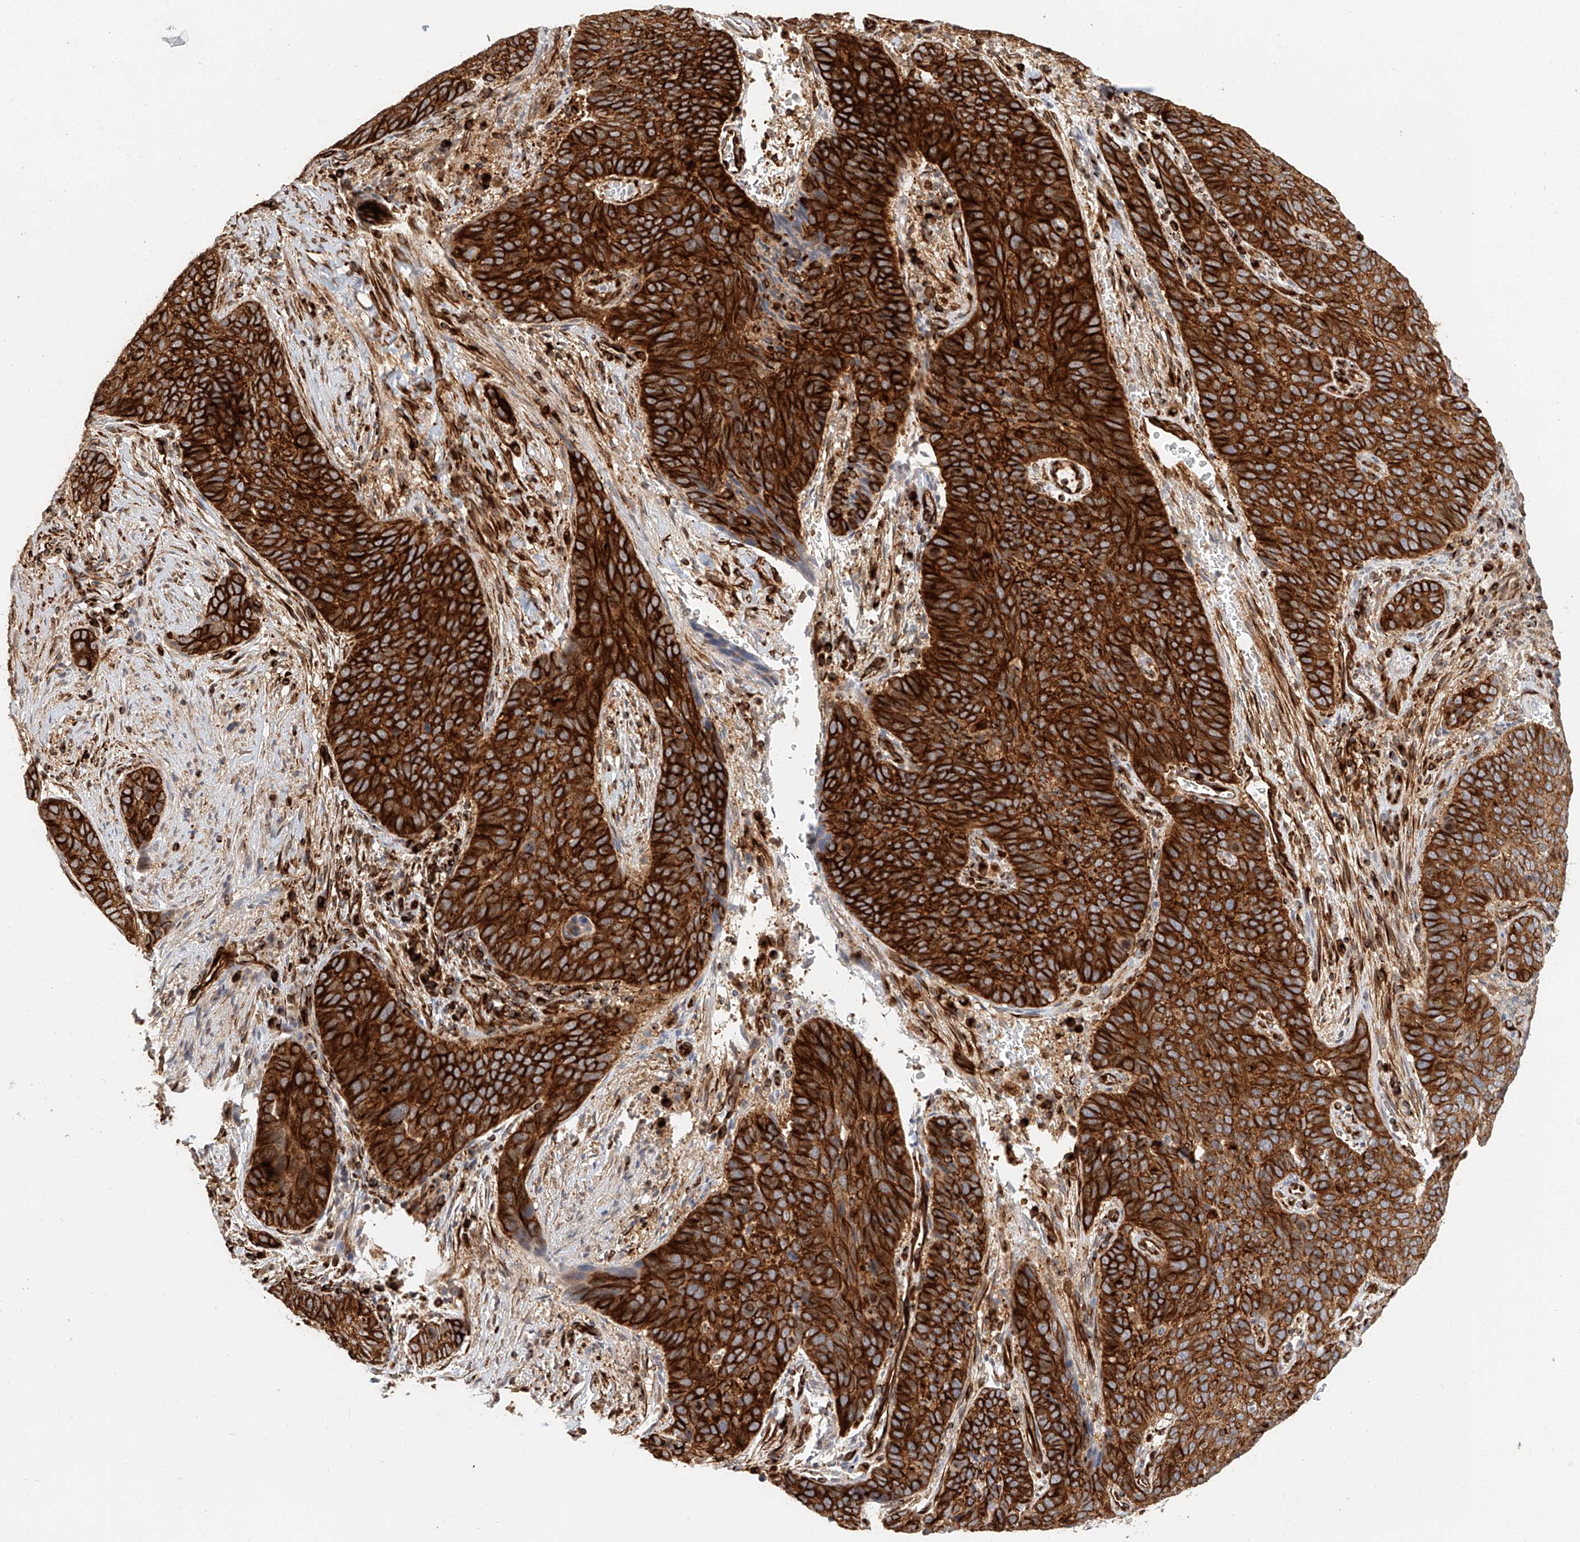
{"staining": {"intensity": "strong", "quantity": ">75%", "location": "cytoplasmic/membranous"}, "tissue": "cervical cancer", "cell_type": "Tumor cells", "image_type": "cancer", "snomed": [{"axis": "morphology", "description": "Squamous cell carcinoma, NOS"}, {"axis": "topography", "description": "Cervix"}], "caption": "Brown immunohistochemical staining in cervical squamous cell carcinoma shows strong cytoplasmic/membranous expression in approximately >75% of tumor cells.", "gene": "NAP1L1", "patient": {"sex": "female", "age": 60}}